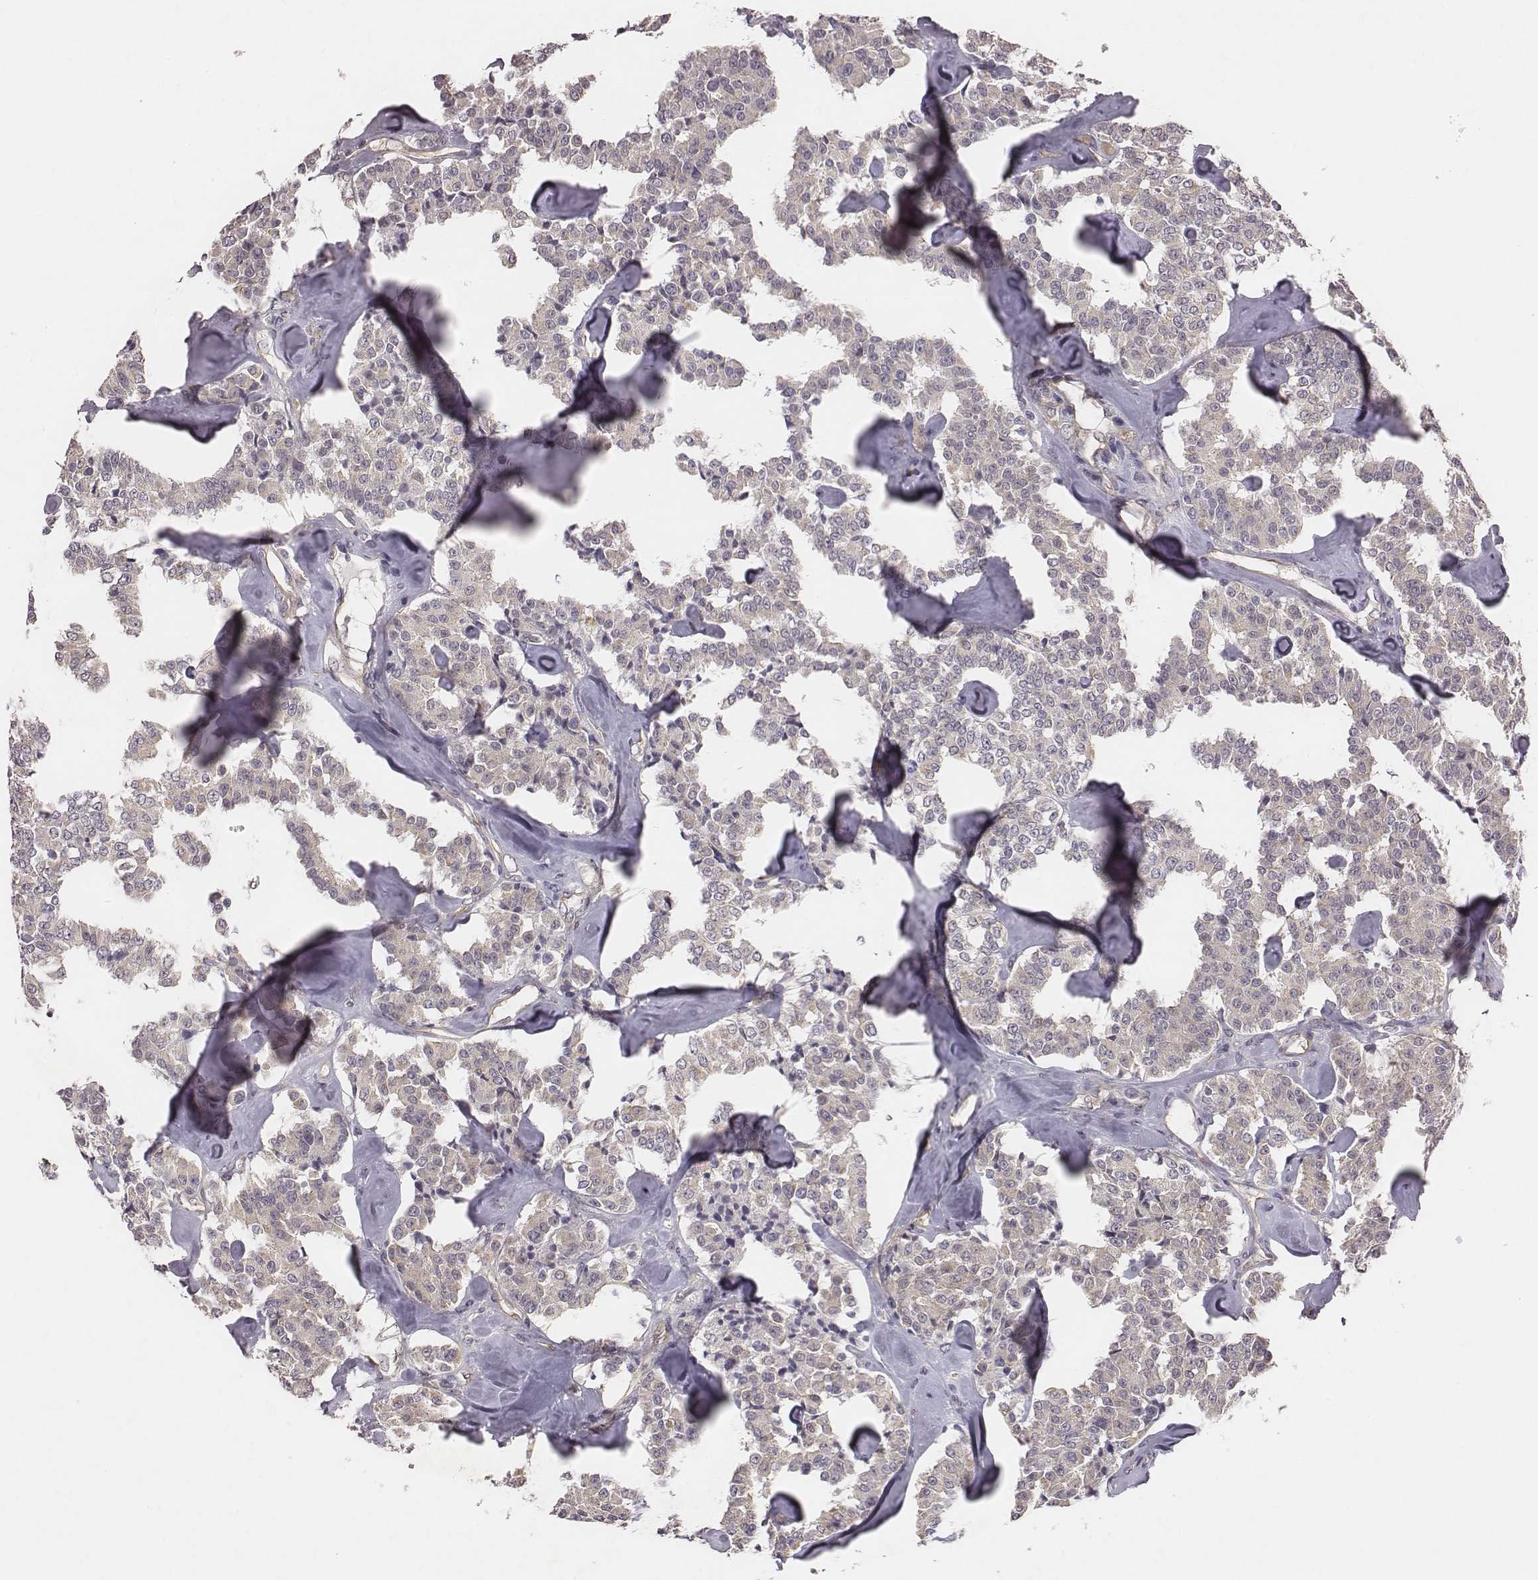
{"staining": {"intensity": "negative", "quantity": "none", "location": "none"}, "tissue": "carcinoid", "cell_type": "Tumor cells", "image_type": "cancer", "snomed": [{"axis": "morphology", "description": "Carcinoid, malignant, NOS"}, {"axis": "topography", "description": "Pancreas"}], "caption": "This is a photomicrograph of immunohistochemistry staining of carcinoid, which shows no staining in tumor cells.", "gene": "SCARF1", "patient": {"sex": "male", "age": 41}}